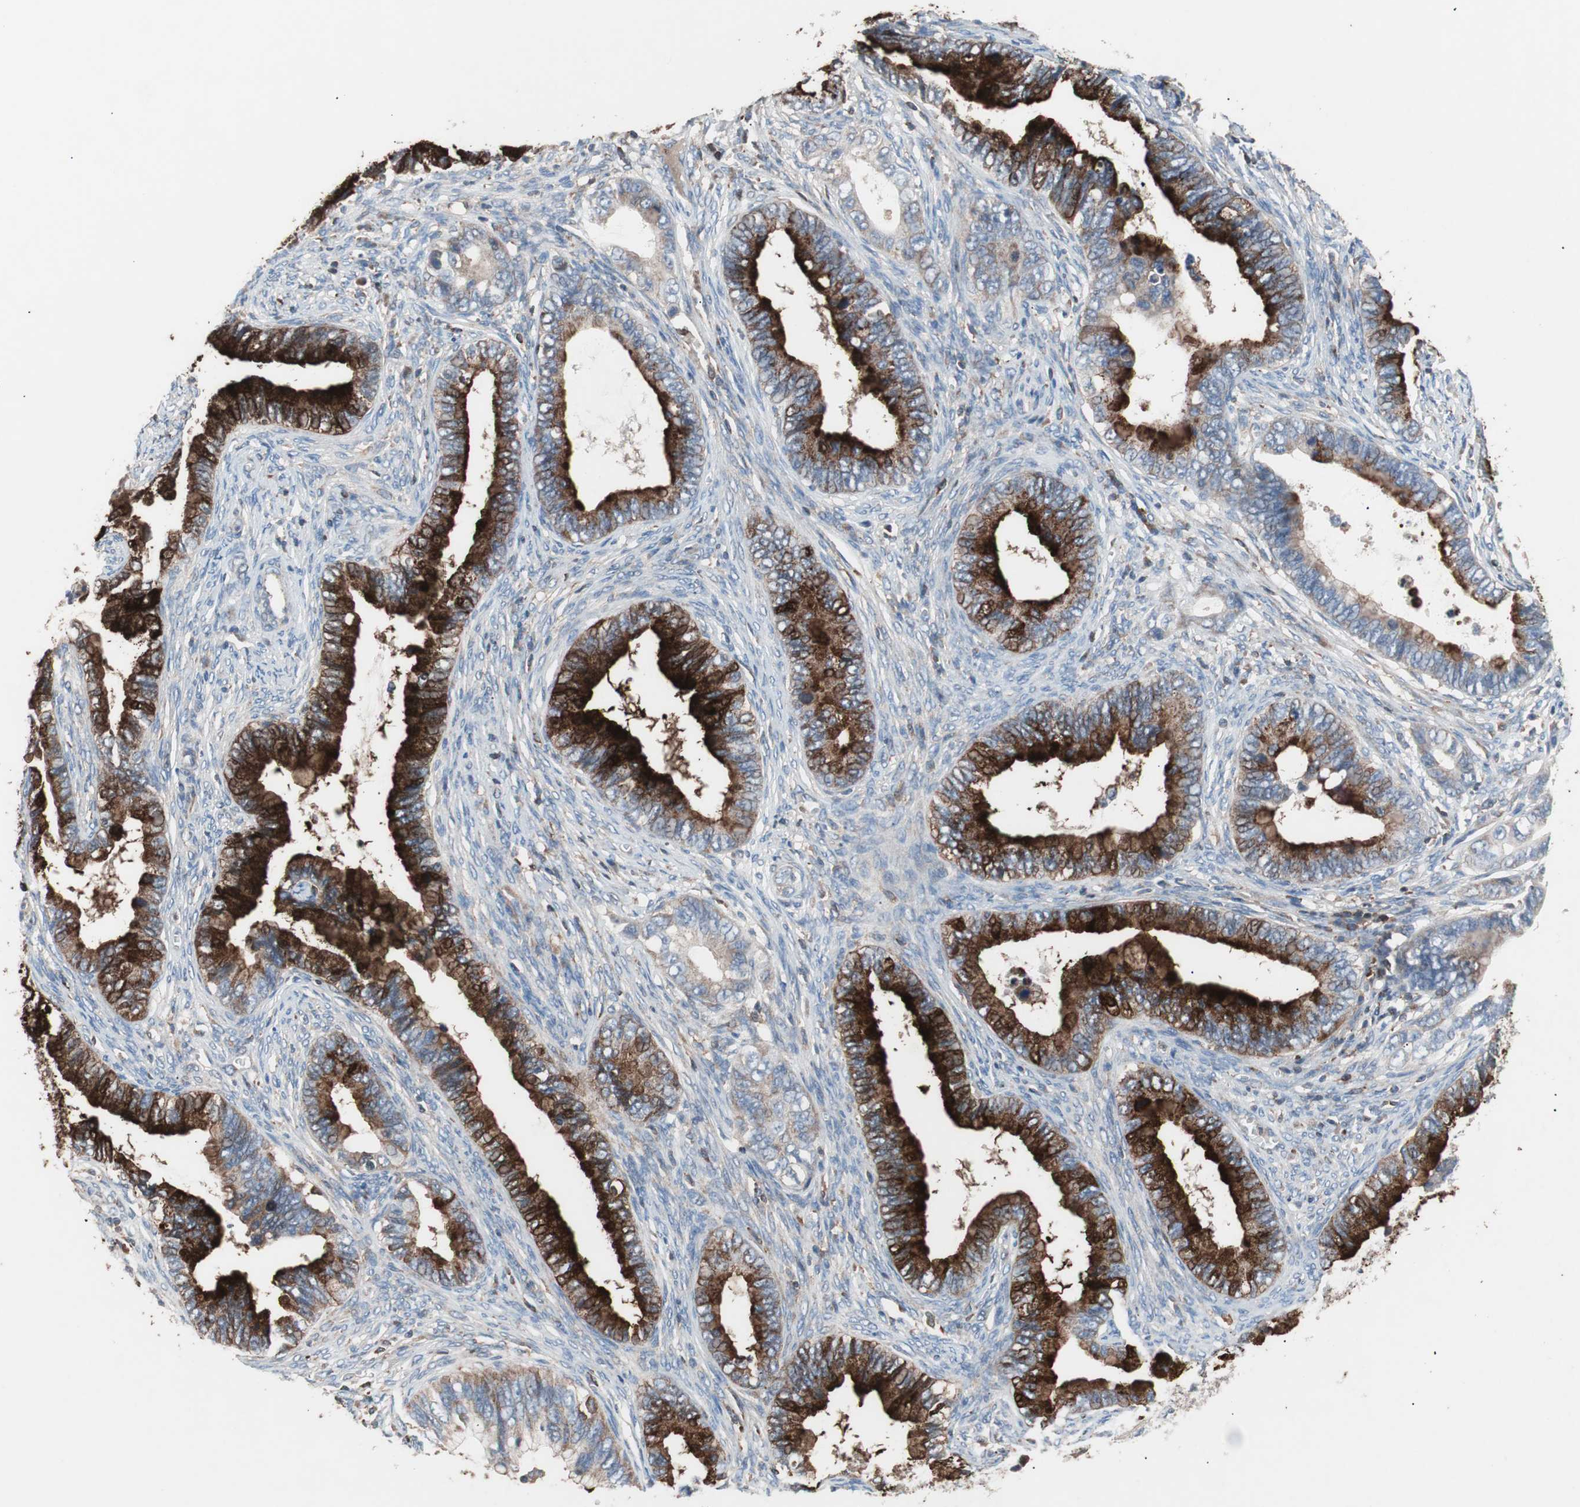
{"staining": {"intensity": "strong", "quantity": ">75%", "location": "cytoplasmic/membranous"}, "tissue": "cervical cancer", "cell_type": "Tumor cells", "image_type": "cancer", "snomed": [{"axis": "morphology", "description": "Adenocarcinoma, NOS"}, {"axis": "topography", "description": "Cervix"}], "caption": "DAB immunohistochemical staining of cervical adenocarcinoma displays strong cytoplasmic/membranous protein positivity in about >75% of tumor cells. (DAB IHC with brightfield microscopy, high magnification).", "gene": "PIK3R1", "patient": {"sex": "female", "age": 44}}